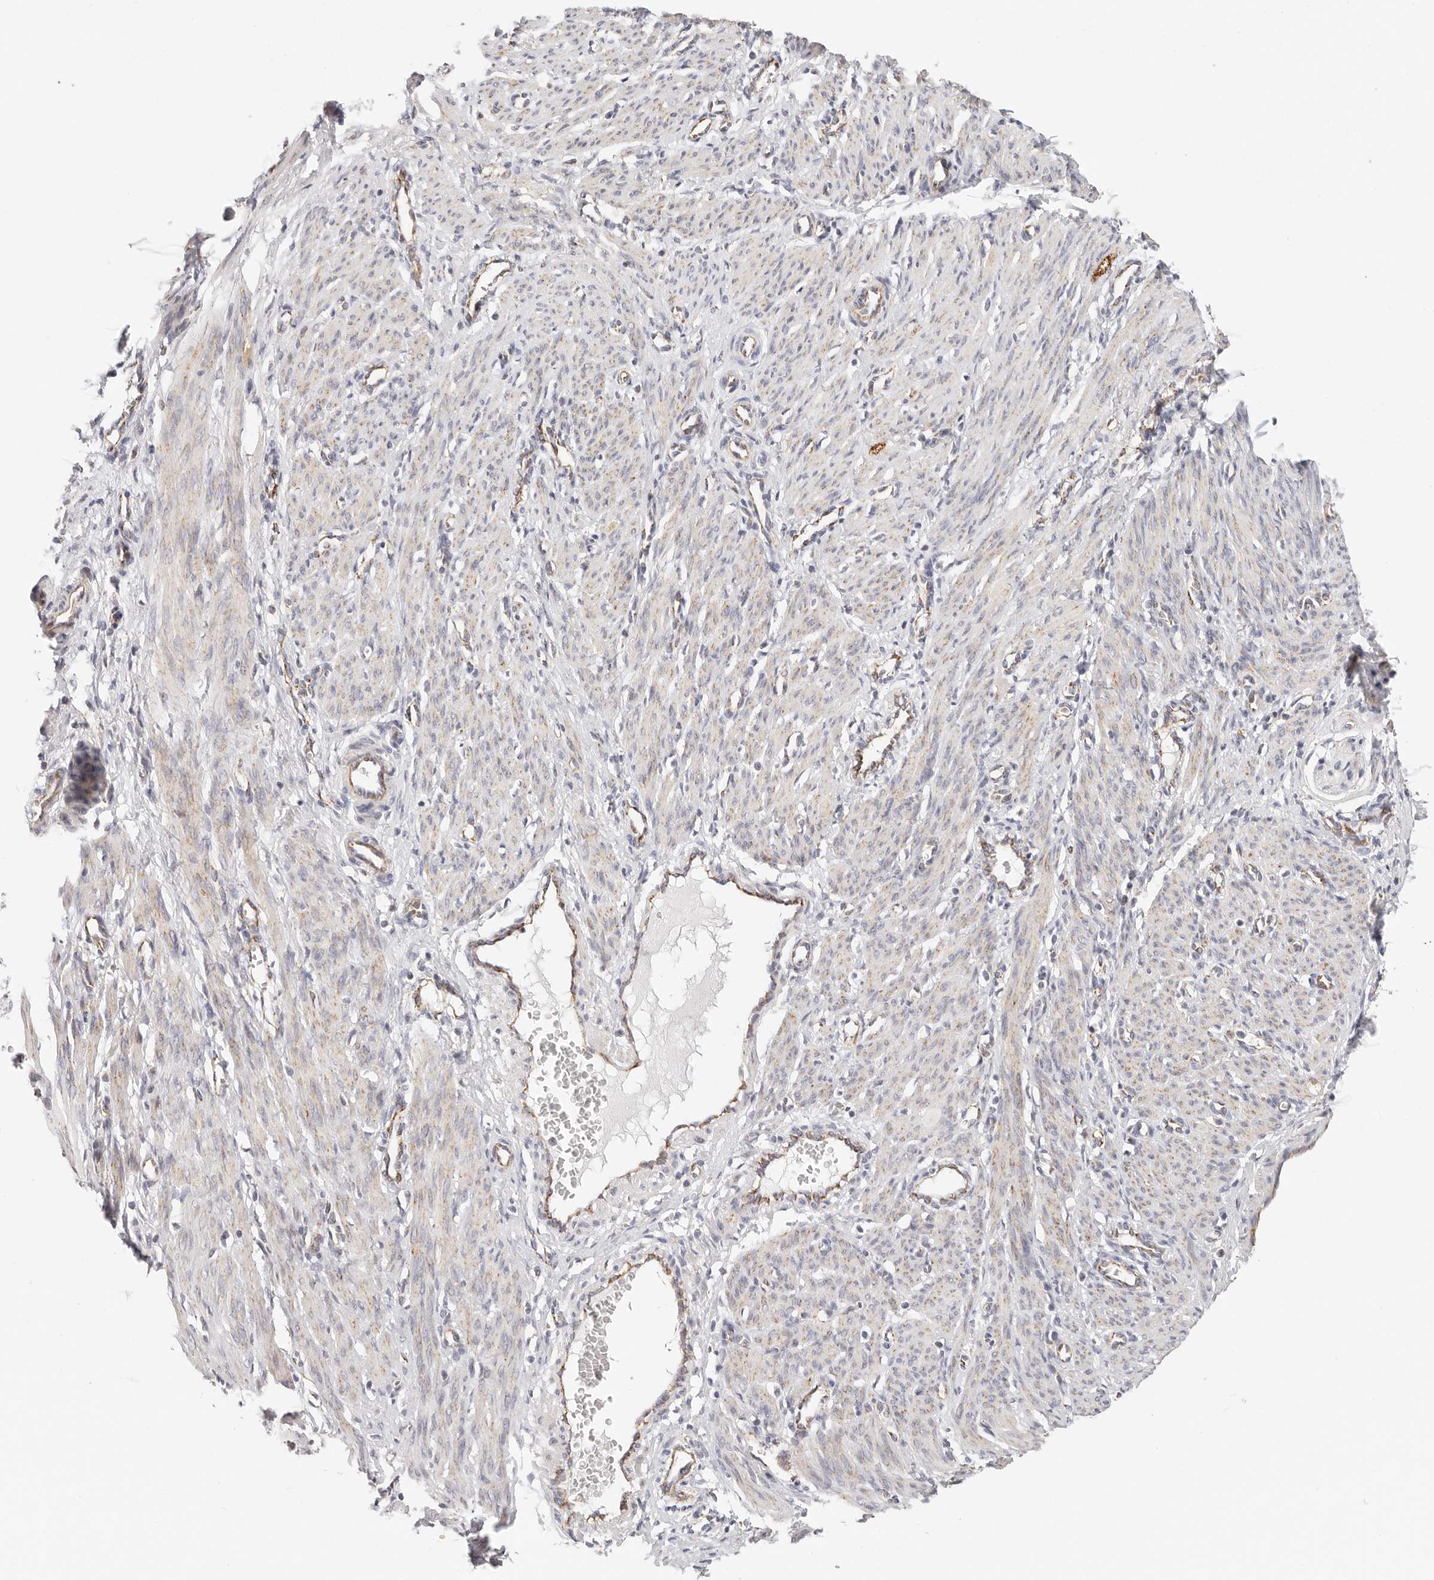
{"staining": {"intensity": "weak", "quantity": "25%-75%", "location": "cytoplasmic/membranous"}, "tissue": "smooth muscle", "cell_type": "Smooth muscle cells", "image_type": "normal", "snomed": [{"axis": "morphology", "description": "Normal tissue, NOS"}, {"axis": "topography", "description": "Endometrium"}], "caption": "Immunohistochemical staining of unremarkable smooth muscle reveals low levels of weak cytoplasmic/membranous staining in about 25%-75% of smooth muscle cells.", "gene": "AFDN", "patient": {"sex": "female", "age": 33}}